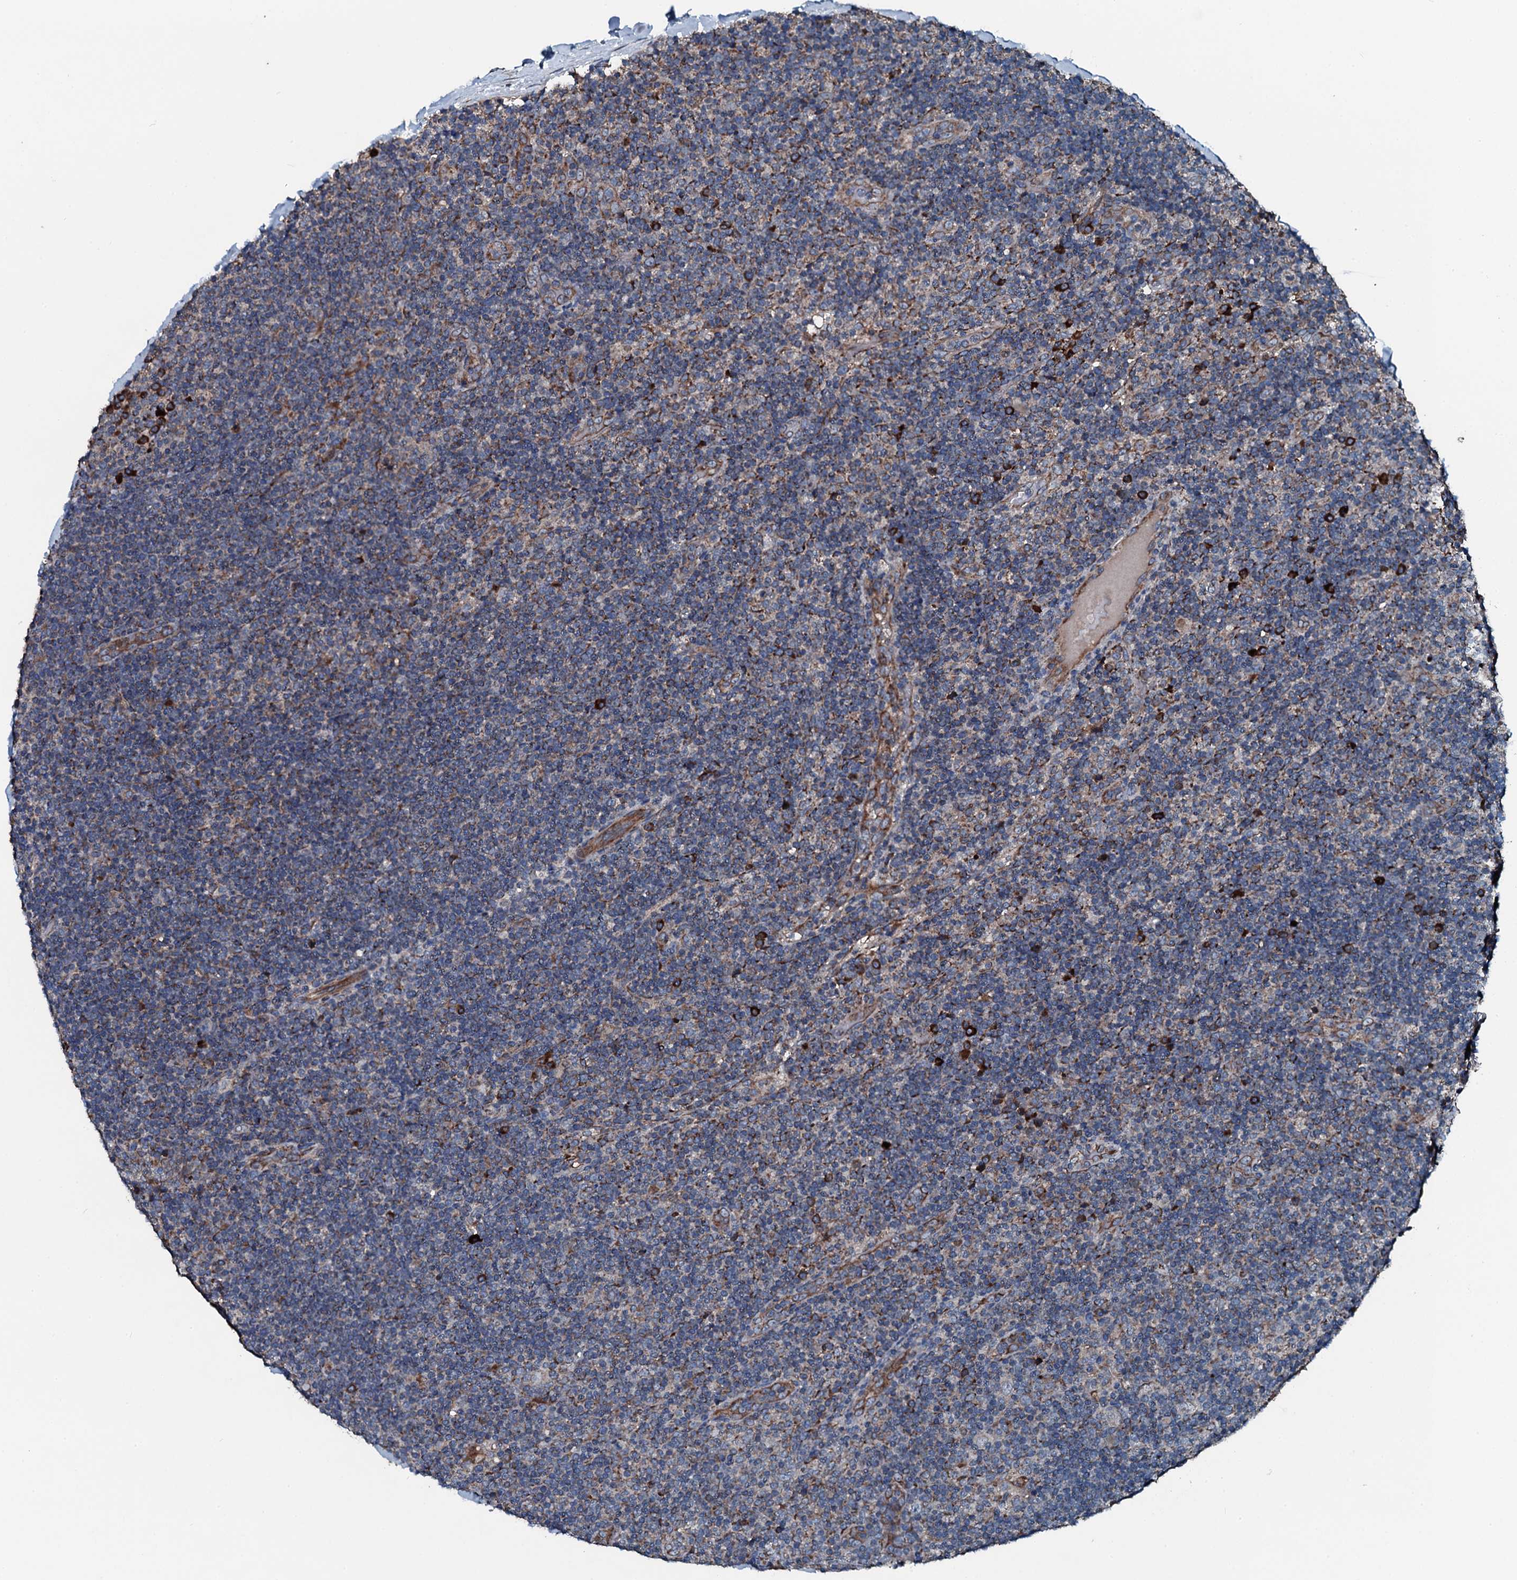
{"staining": {"intensity": "moderate", "quantity": "<25%", "location": "cytoplasmic/membranous"}, "tissue": "lymphoma", "cell_type": "Tumor cells", "image_type": "cancer", "snomed": [{"axis": "morphology", "description": "Hodgkin's disease, NOS"}, {"axis": "topography", "description": "Lymph node"}], "caption": "Immunohistochemical staining of Hodgkin's disease displays low levels of moderate cytoplasmic/membranous protein expression in approximately <25% of tumor cells. (Stains: DAB in brown, nuclei in blue, Microscopy: brightfield microscopy at high magnification).", "gene": "ACSS3", "patient": {"sex": "female", "age": 57}}